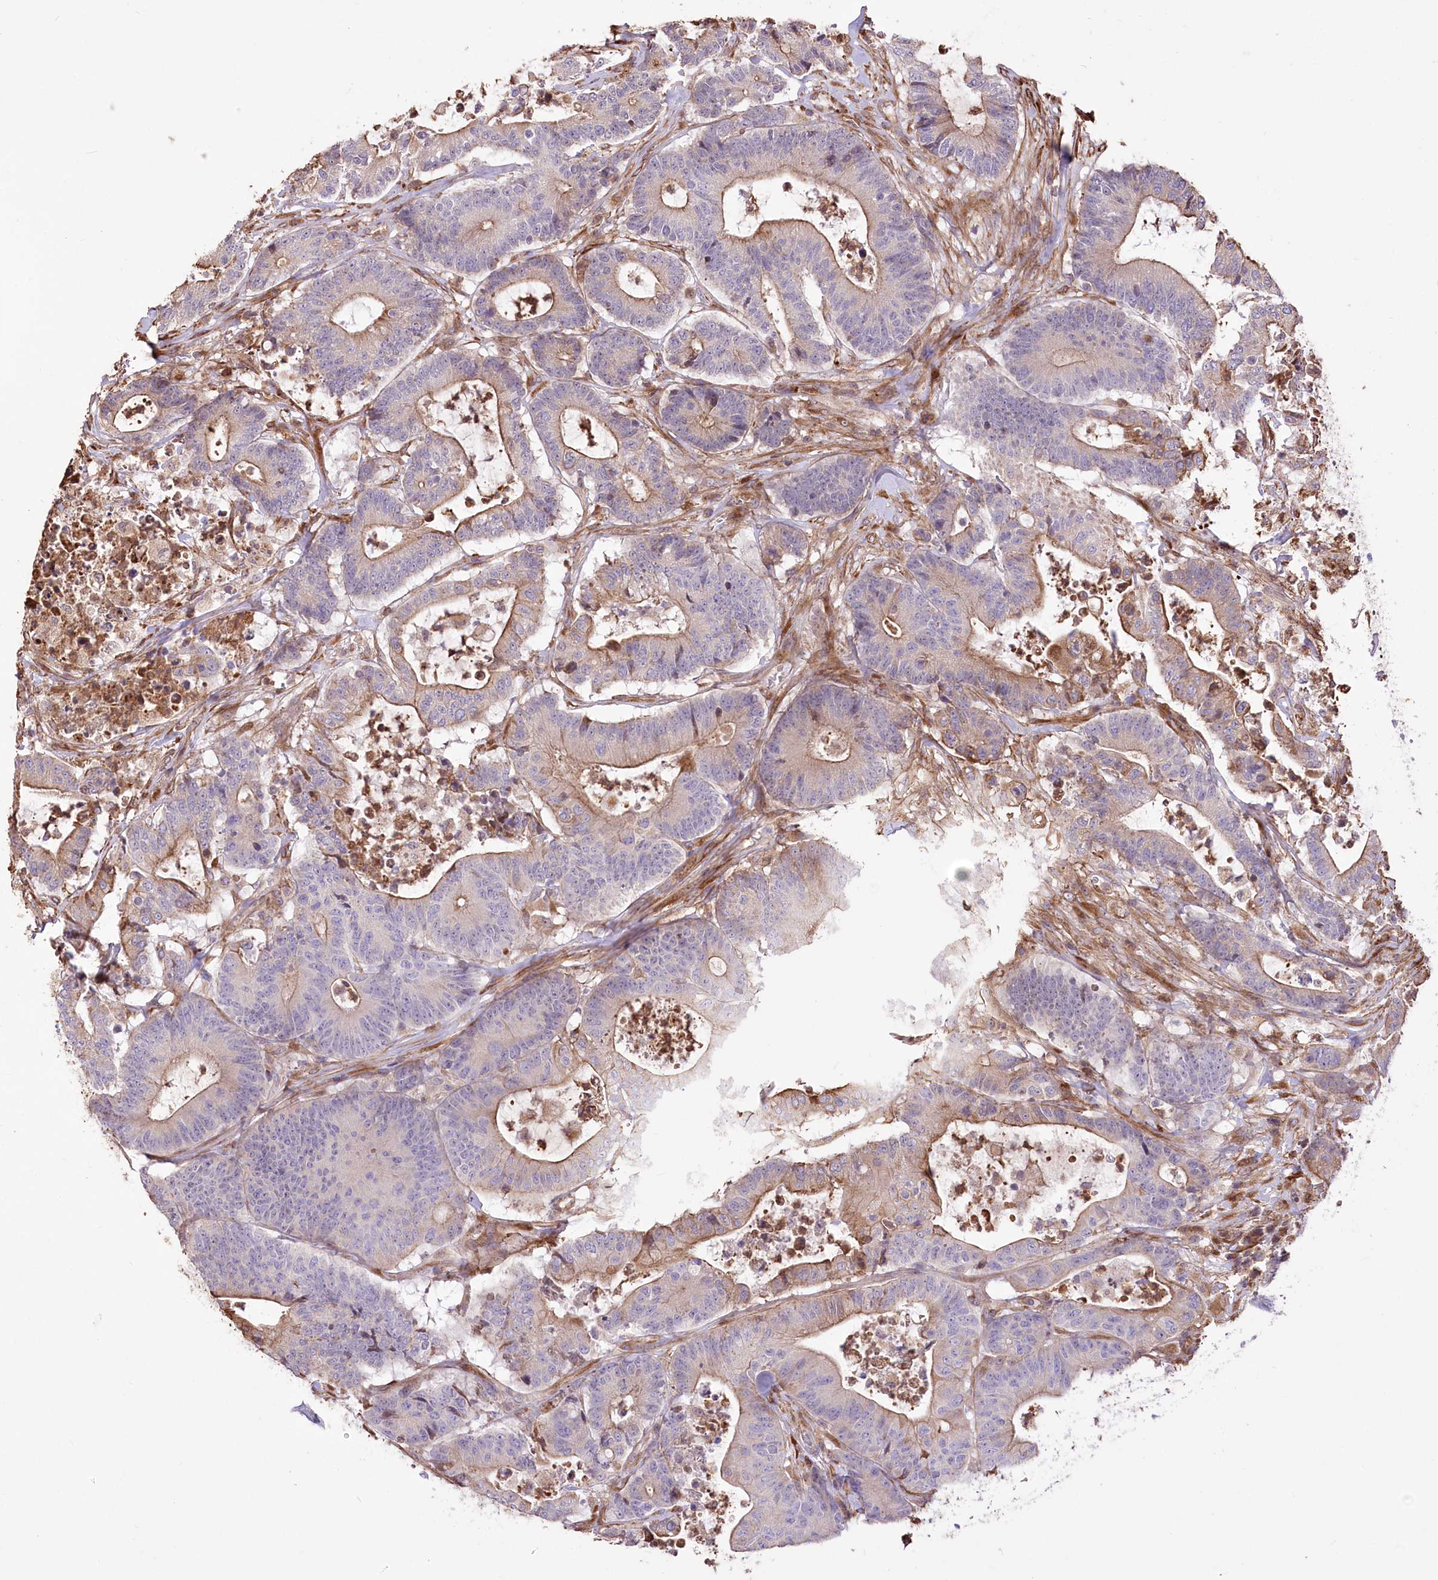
{"staining": {"intensity": "moderate", "quantity": "25%-75%", "location": "cytoplasmic/membranous"}, "tissue": "colorectal cancer", "cell_type": "Tumor cells", "image_type": "cancer", "snomed": [{"axis": "morphology", "description": "Adenocarcinoma, NOS"}, {"axis": "topography", "description": "Colon"}], "caption": "Immunohistochemistry (DAB) staining of human colorectal cancer shows moderate cytoplasmic/membranous protein expression in about 25%-75% of tumor cells. (Brightfield microscopy of DAB IHC at high magnification).", "gene": "RNF24", "patient": {"sex": "female", "age": 84}}